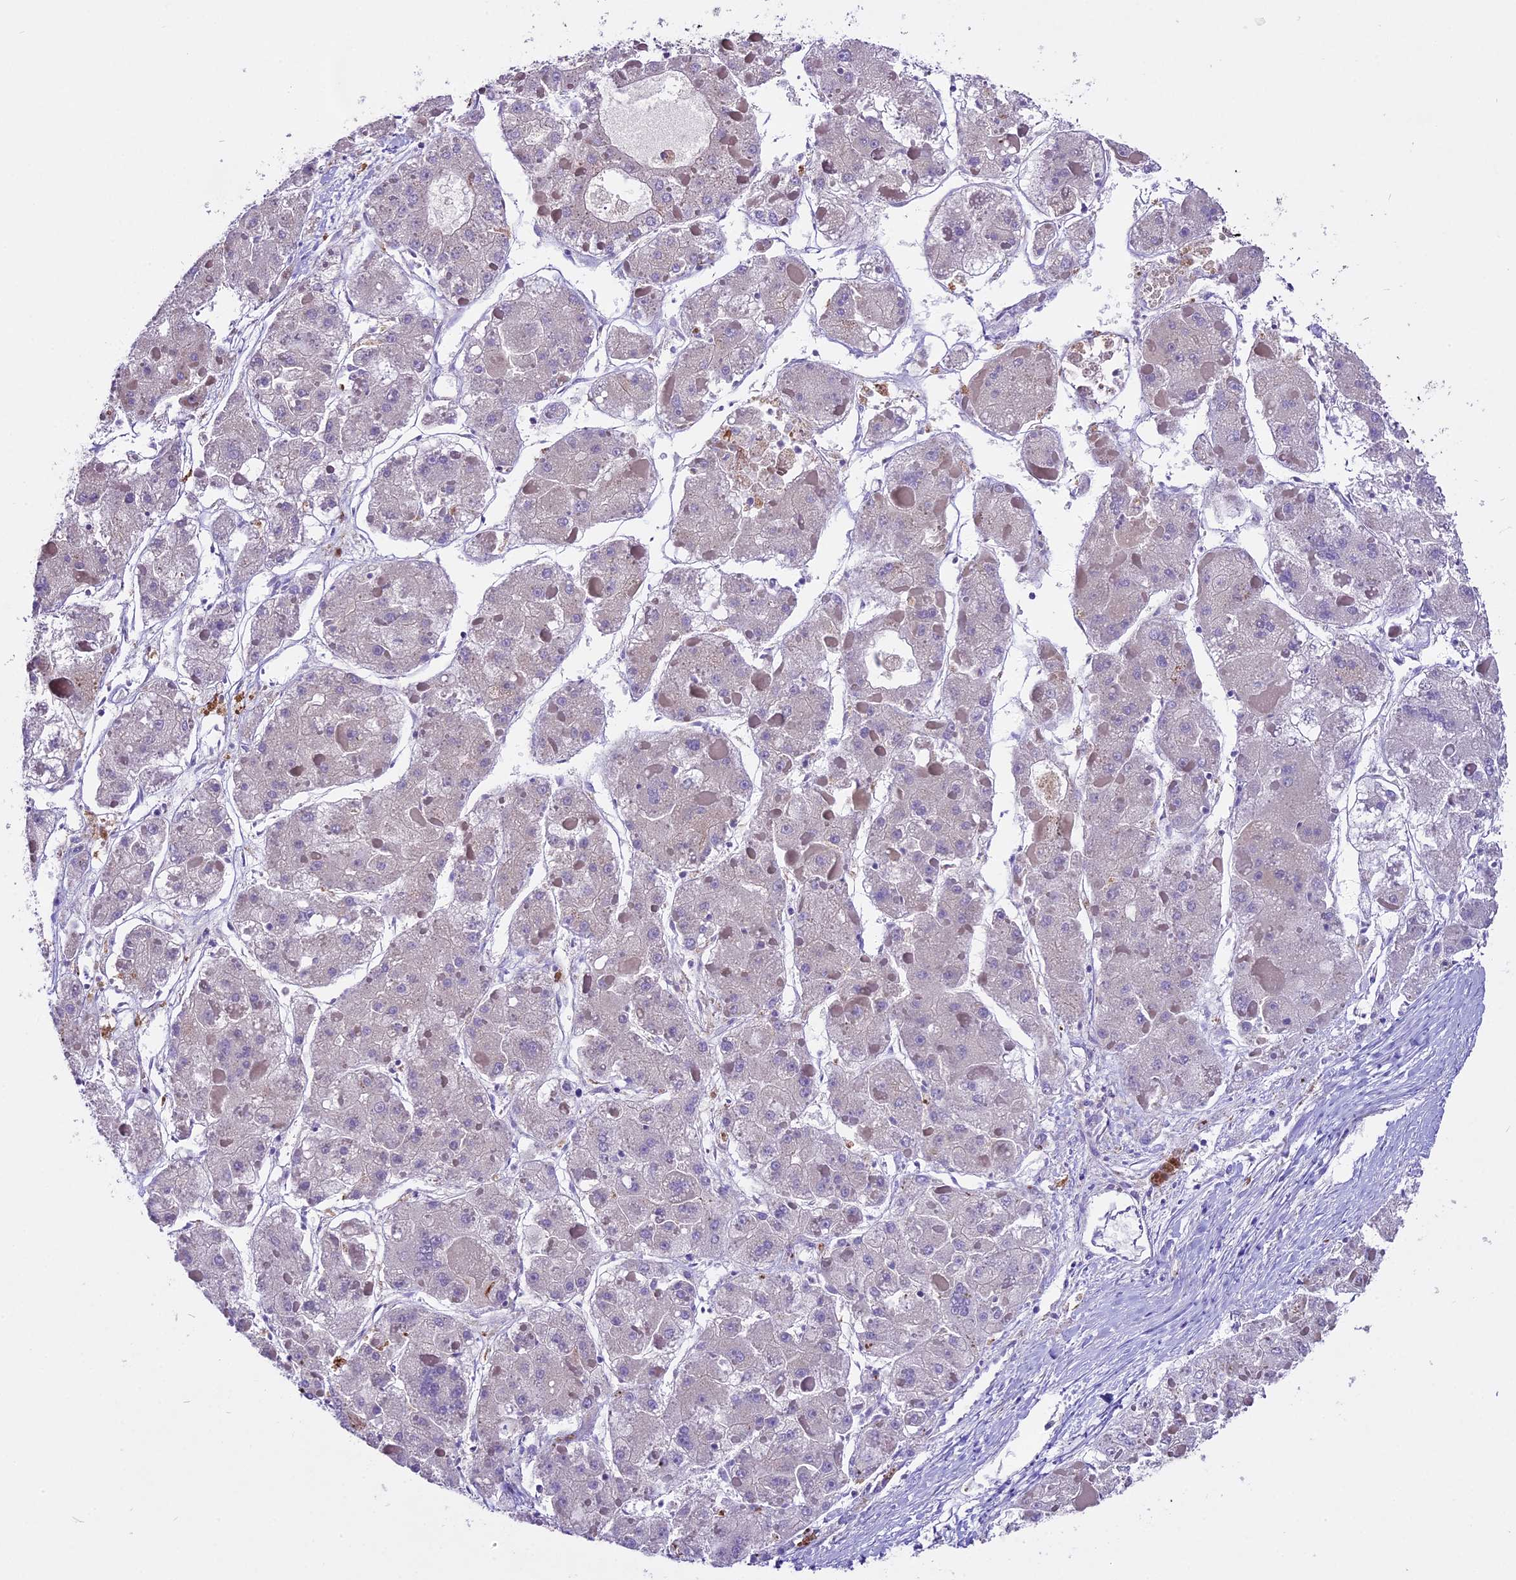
{"staining": {"intensity": "weak", "quantity": ">75%", "location": "cytoplasmic/membranous"}, "tissue": "liver cancer", "cell_type": "Tumor cells", "image_type": "cancer", "snomed": [{"axis": "morphology", "description": "Carcinoma, Hepatocellular, NOS"}, {"axis": "topography", "description": "Liver"}], "caption": "Protein analysis of liver hepatocellular carcinoma tissue exhibits weak cytoplasmic/membranous staining in approximately >75% of tumor cells. (DAB (3,3'-diaminobenzidine) IHC, brown staining for protein, blue staining for nuclei).", "gene": "PEMT", "patient": {"sex": "female", "age": 73}}